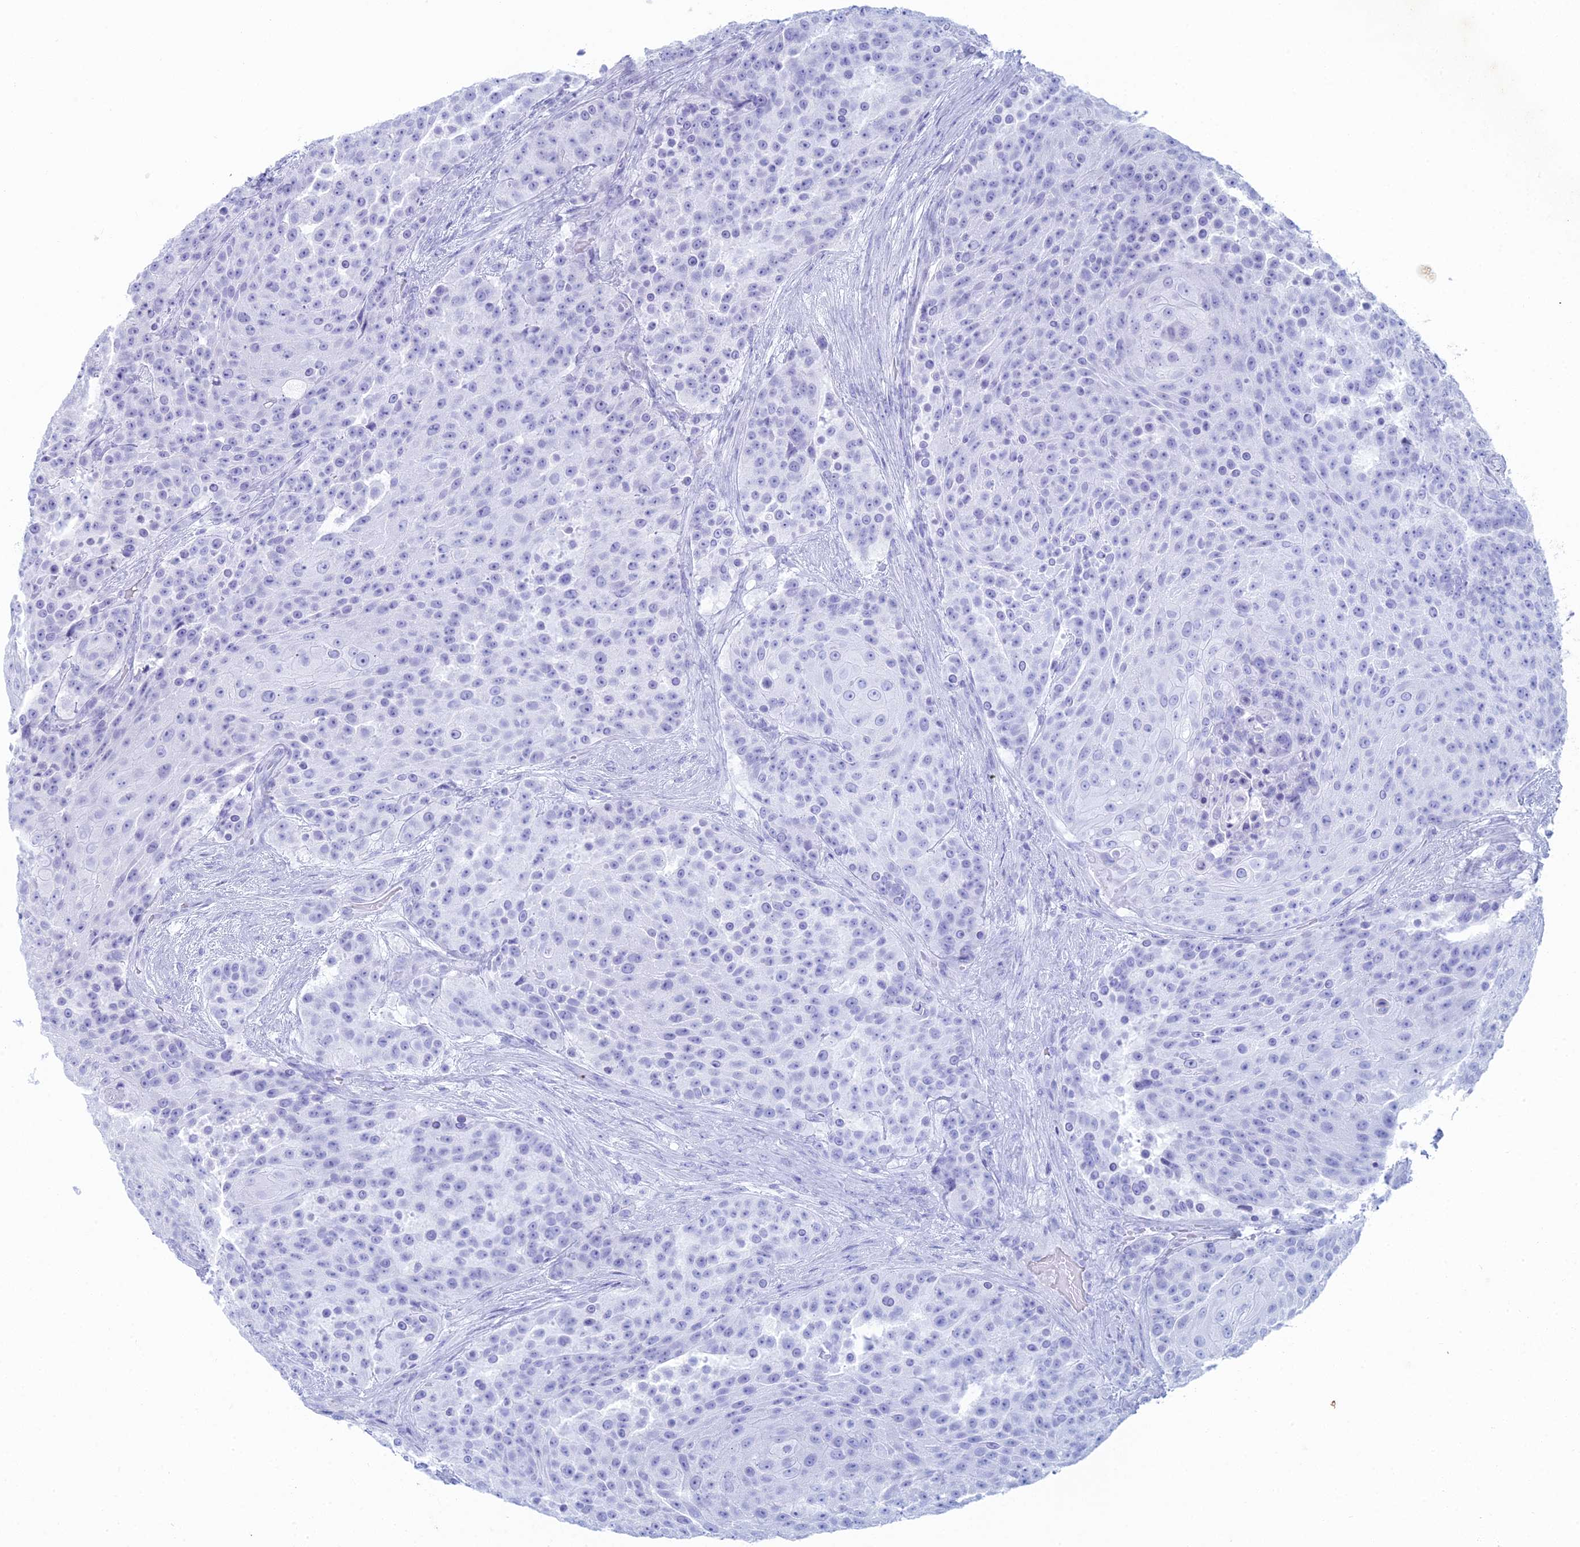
{"staining": {"intensity": "negative", "quantity": "none", "location": "none"}, "tissue": "urothelial cancer", "cell_type": "Tumor cells", "image_type": "cancer", "snomed": [{"axis": "morphology", "description": "Urothelial carcinoma, High grade"}, {"axis": "topography", "description": "Urinary bladder"}], "caption": "This is a photomicrograph of immunohistochemistry staining of high-grade urothelial carcinoma, which shows no expression in tumor cells.", "gene": "FERD3L", "patient": {"sex": "female", "age": 63}}